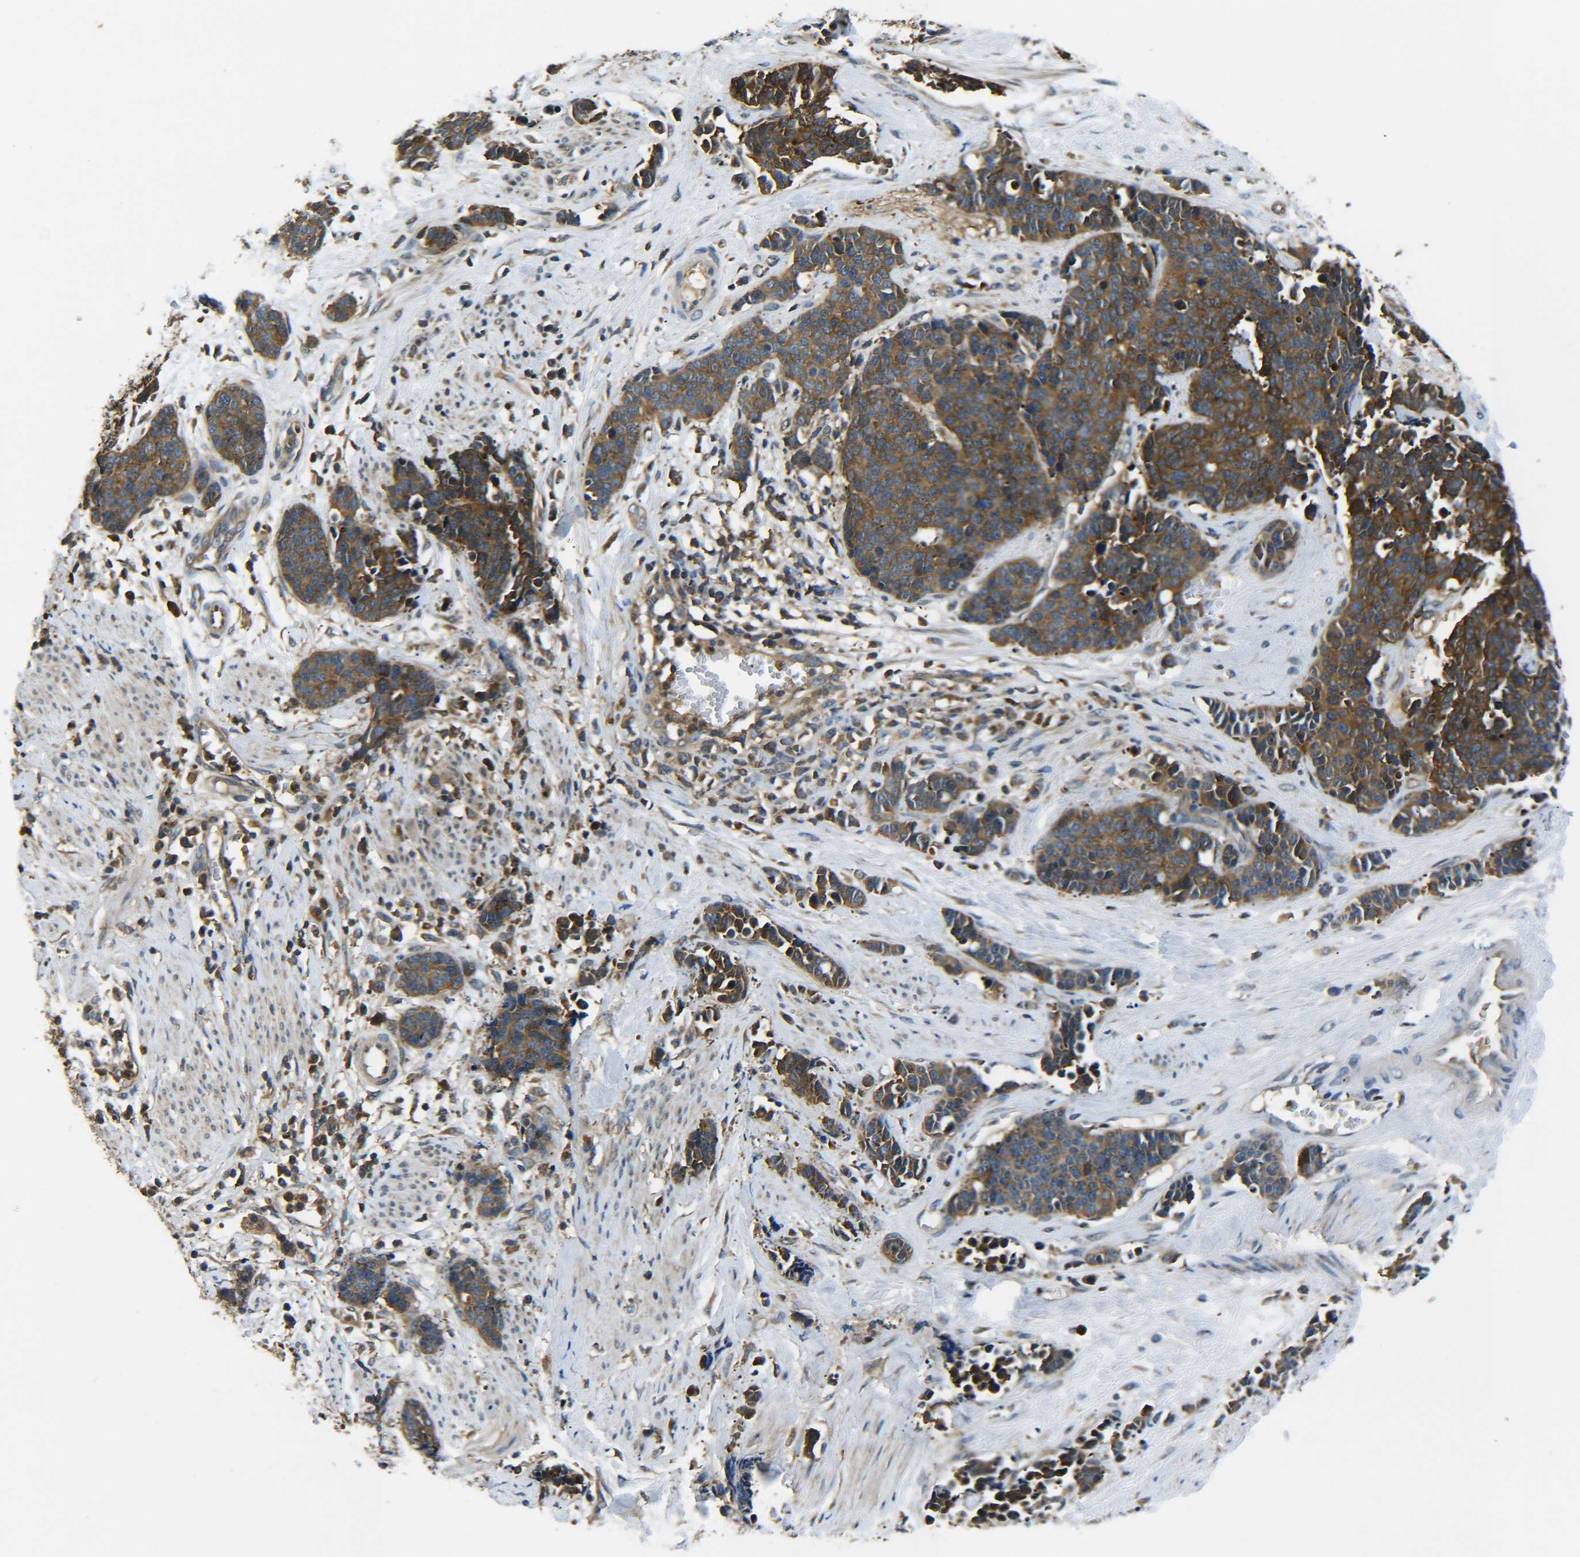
{"staining": {"intensity": "moderate", "quantity": ">75%", "location": "cytoplasmic/membranous"}, "tissue": "cervical cancer", "cell_type": "Tumor cells", "image_type": "cancer", "snomed": [{"axis": "morphology", "description": "Squamous cell carcinoma, NOS"}, {"axis": "topography", "description": "Cervix"}], "caption": "There is medium levels of moderate cytoplasmic/membranous staining in tumor cells of cervical cancer, as demonstrated by immunohistochemical staining (brown color).", "gene": "PREB", "patient": {"sex": "female", "age": 35}}